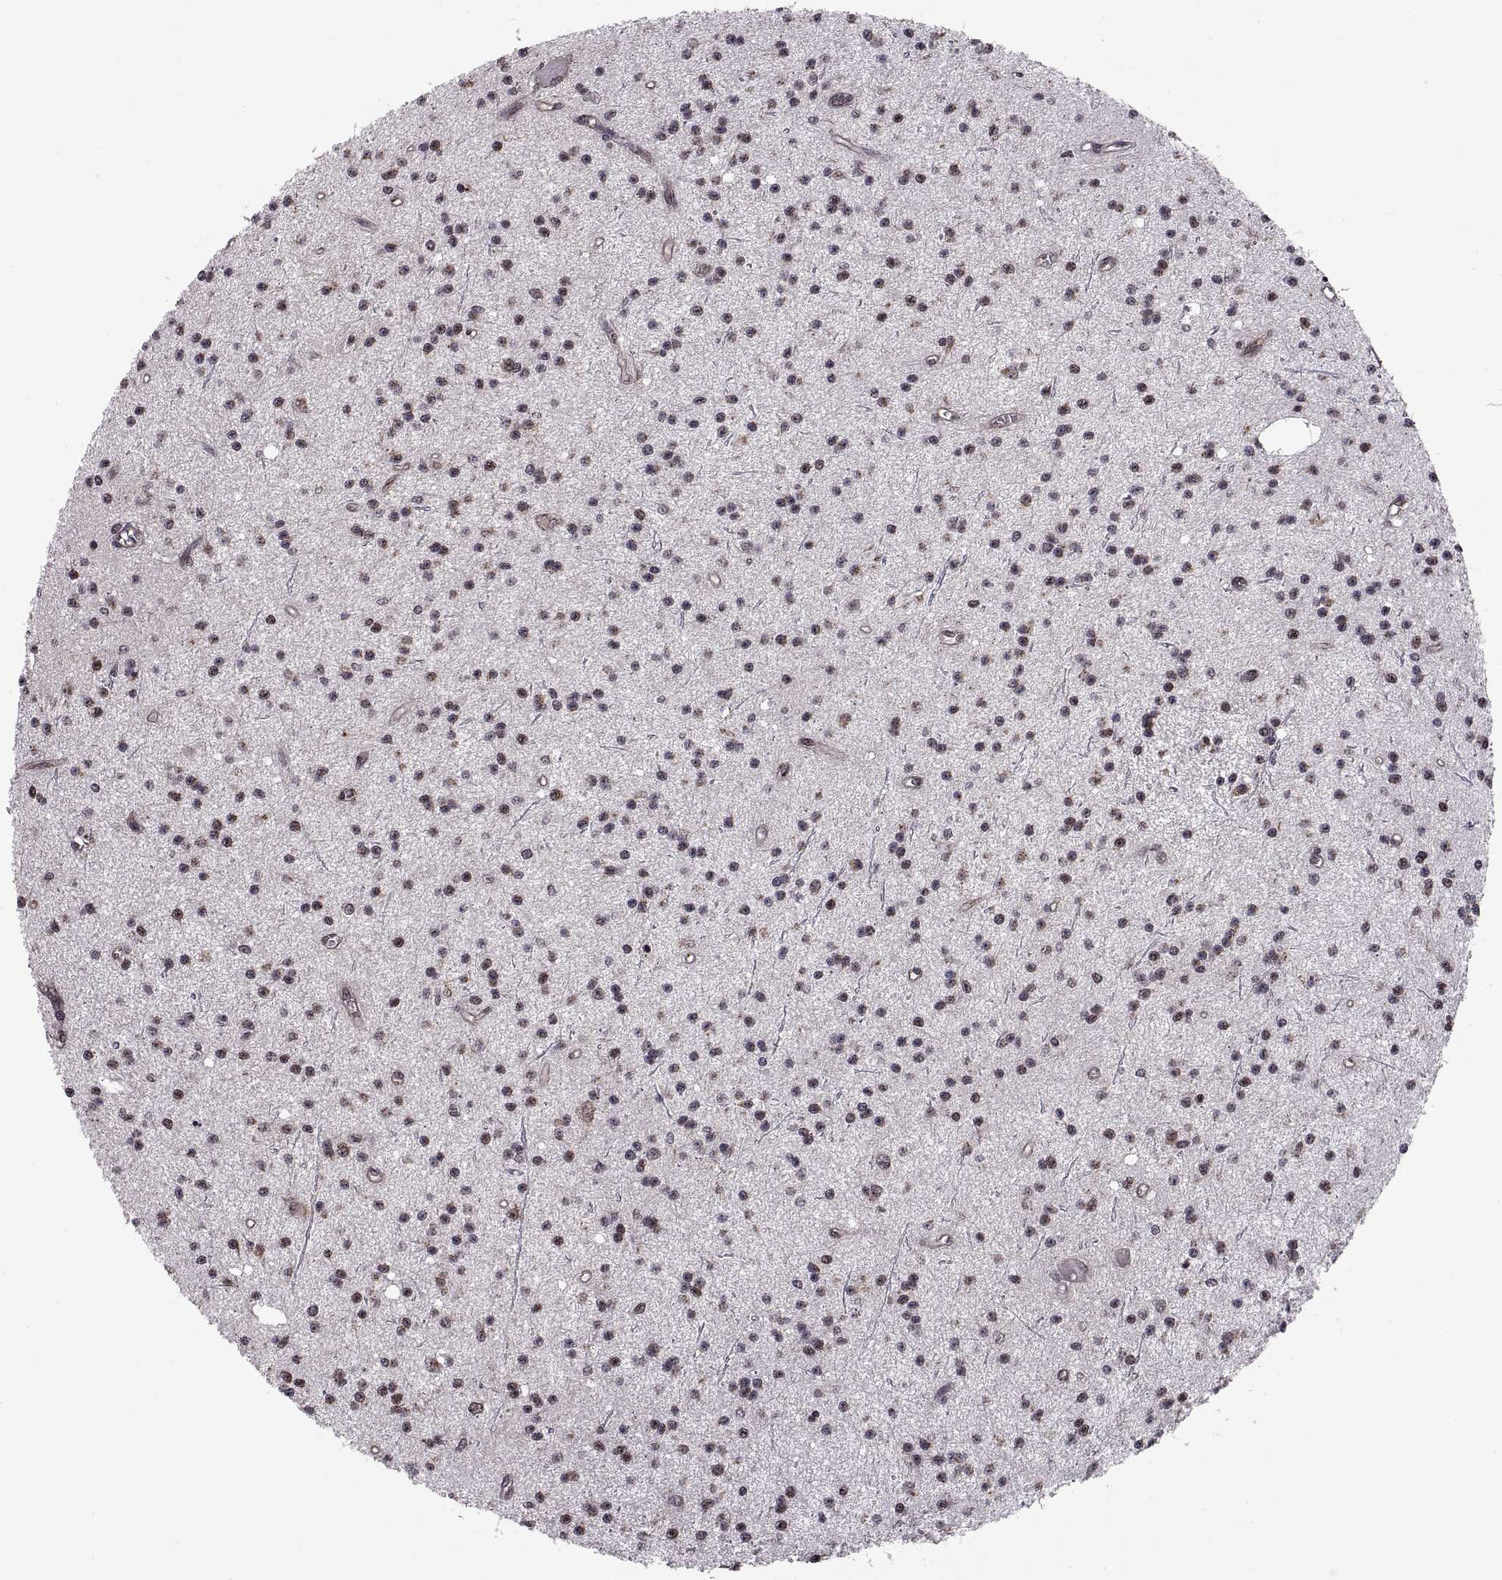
{"staining": {"intensity": "negative", "quantity": "none", "location": "none"}, "tissue": "glioma", "cell_type": "Tumor cells", "image_type": "cancer", "snomed": [{"axis": "morphology", "description": "Glioma, malignant, Low grade"}, {"axis": "topography", "description": "Brain"}], "caption": "The immunohistochemistry (IHC) micrograph has no significant expression in tumor cells of glioma tissue.", "gene": "ARRB1", "patient": {"sex": "male", "age": 27}}